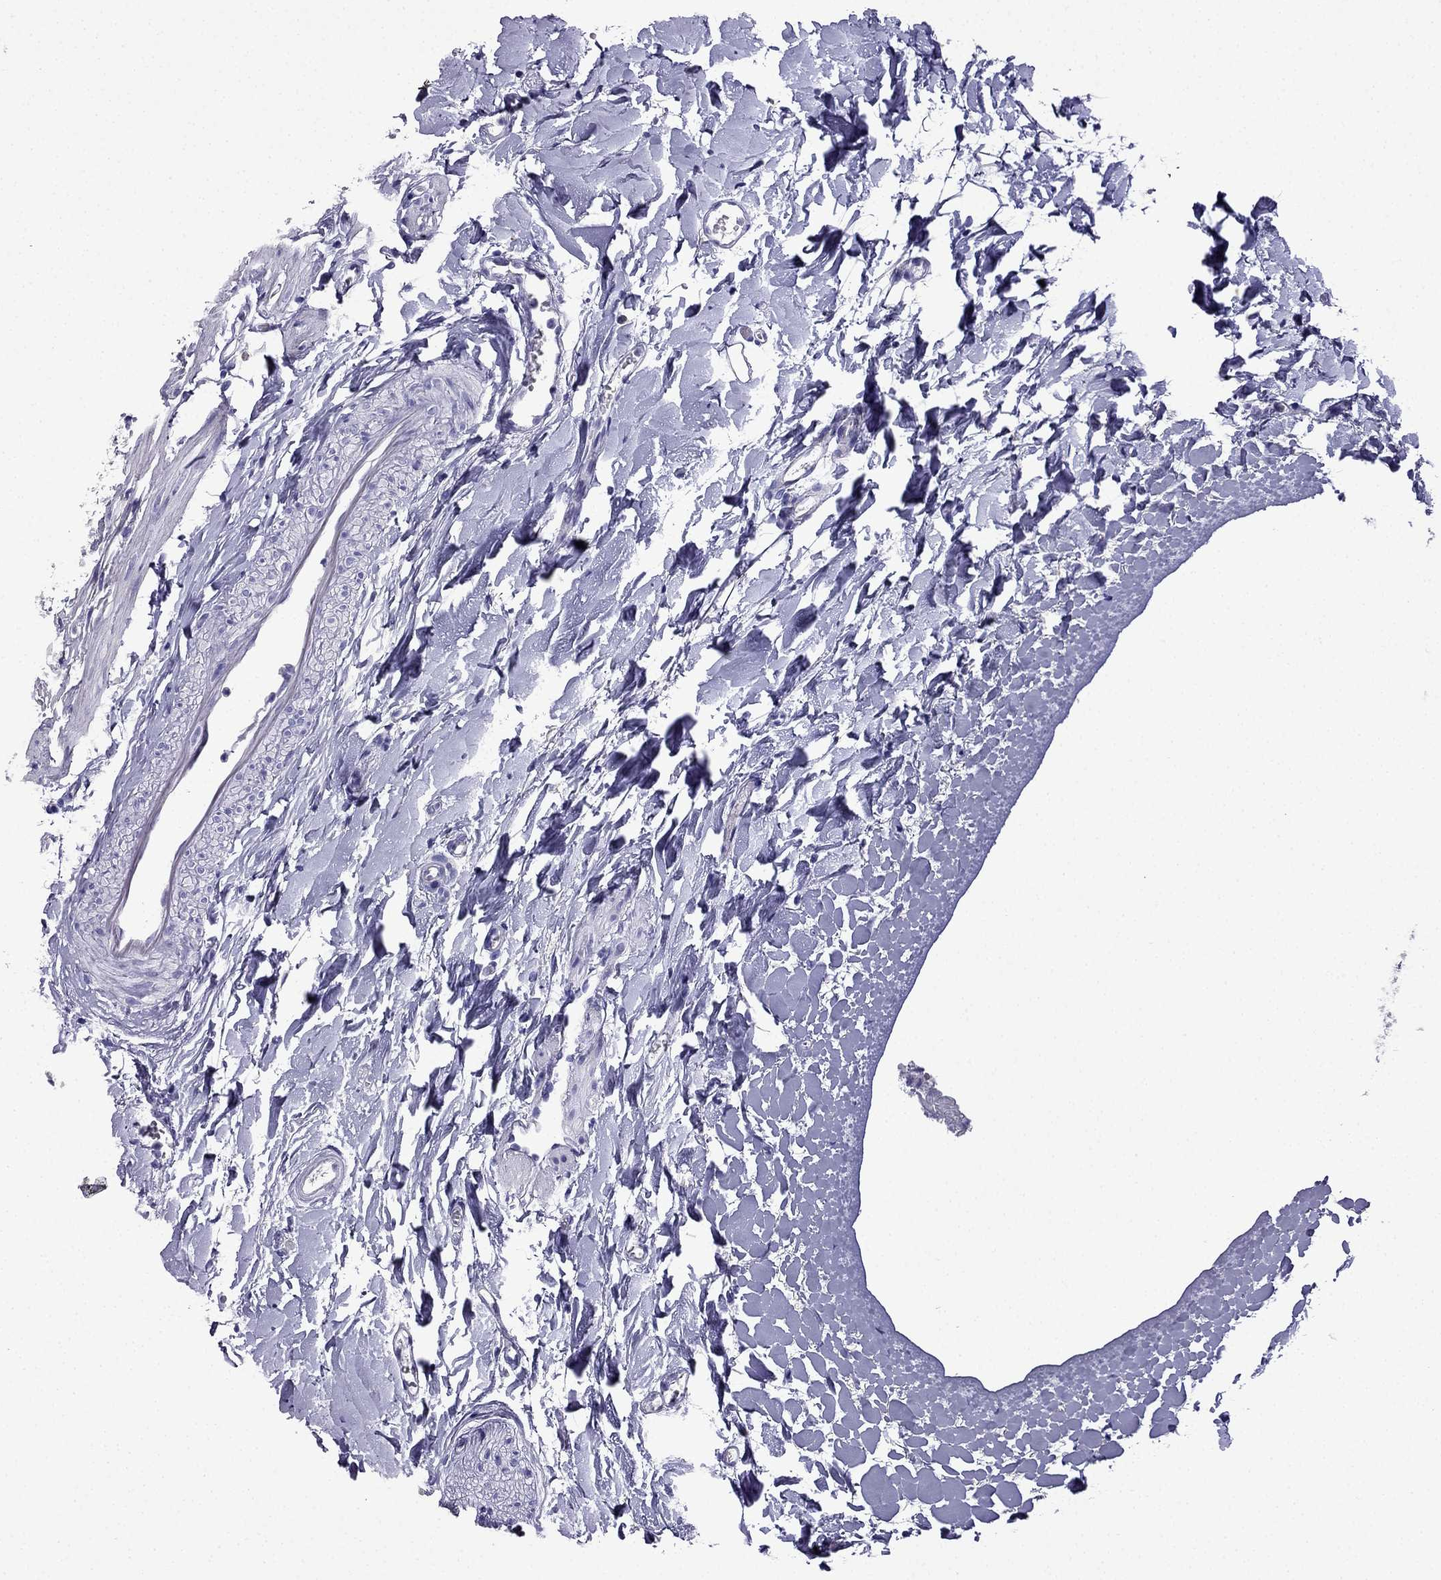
{"staining": {"intensity": "negative", "quantity": "none", "location": "none"}, "tissue": "gallbladder", "cell_type": "Glandular cells", "image_type": "normal", "snomed": [{"axis": "morphology", "description": "Normal tissue, NOS"}, {"axis": "topography", "description": "Gallbladder"}], "caption": "Protein analysis of normal gallbladder demonstrates no significant staining in glandular cells. (DAB (3,3'-diaminobenzidine) immunohistochemistry visualized using brightfield microscopy, high magnification).", "gene": "TSSK4", "patient": {"sex": "female", "age": 47}}